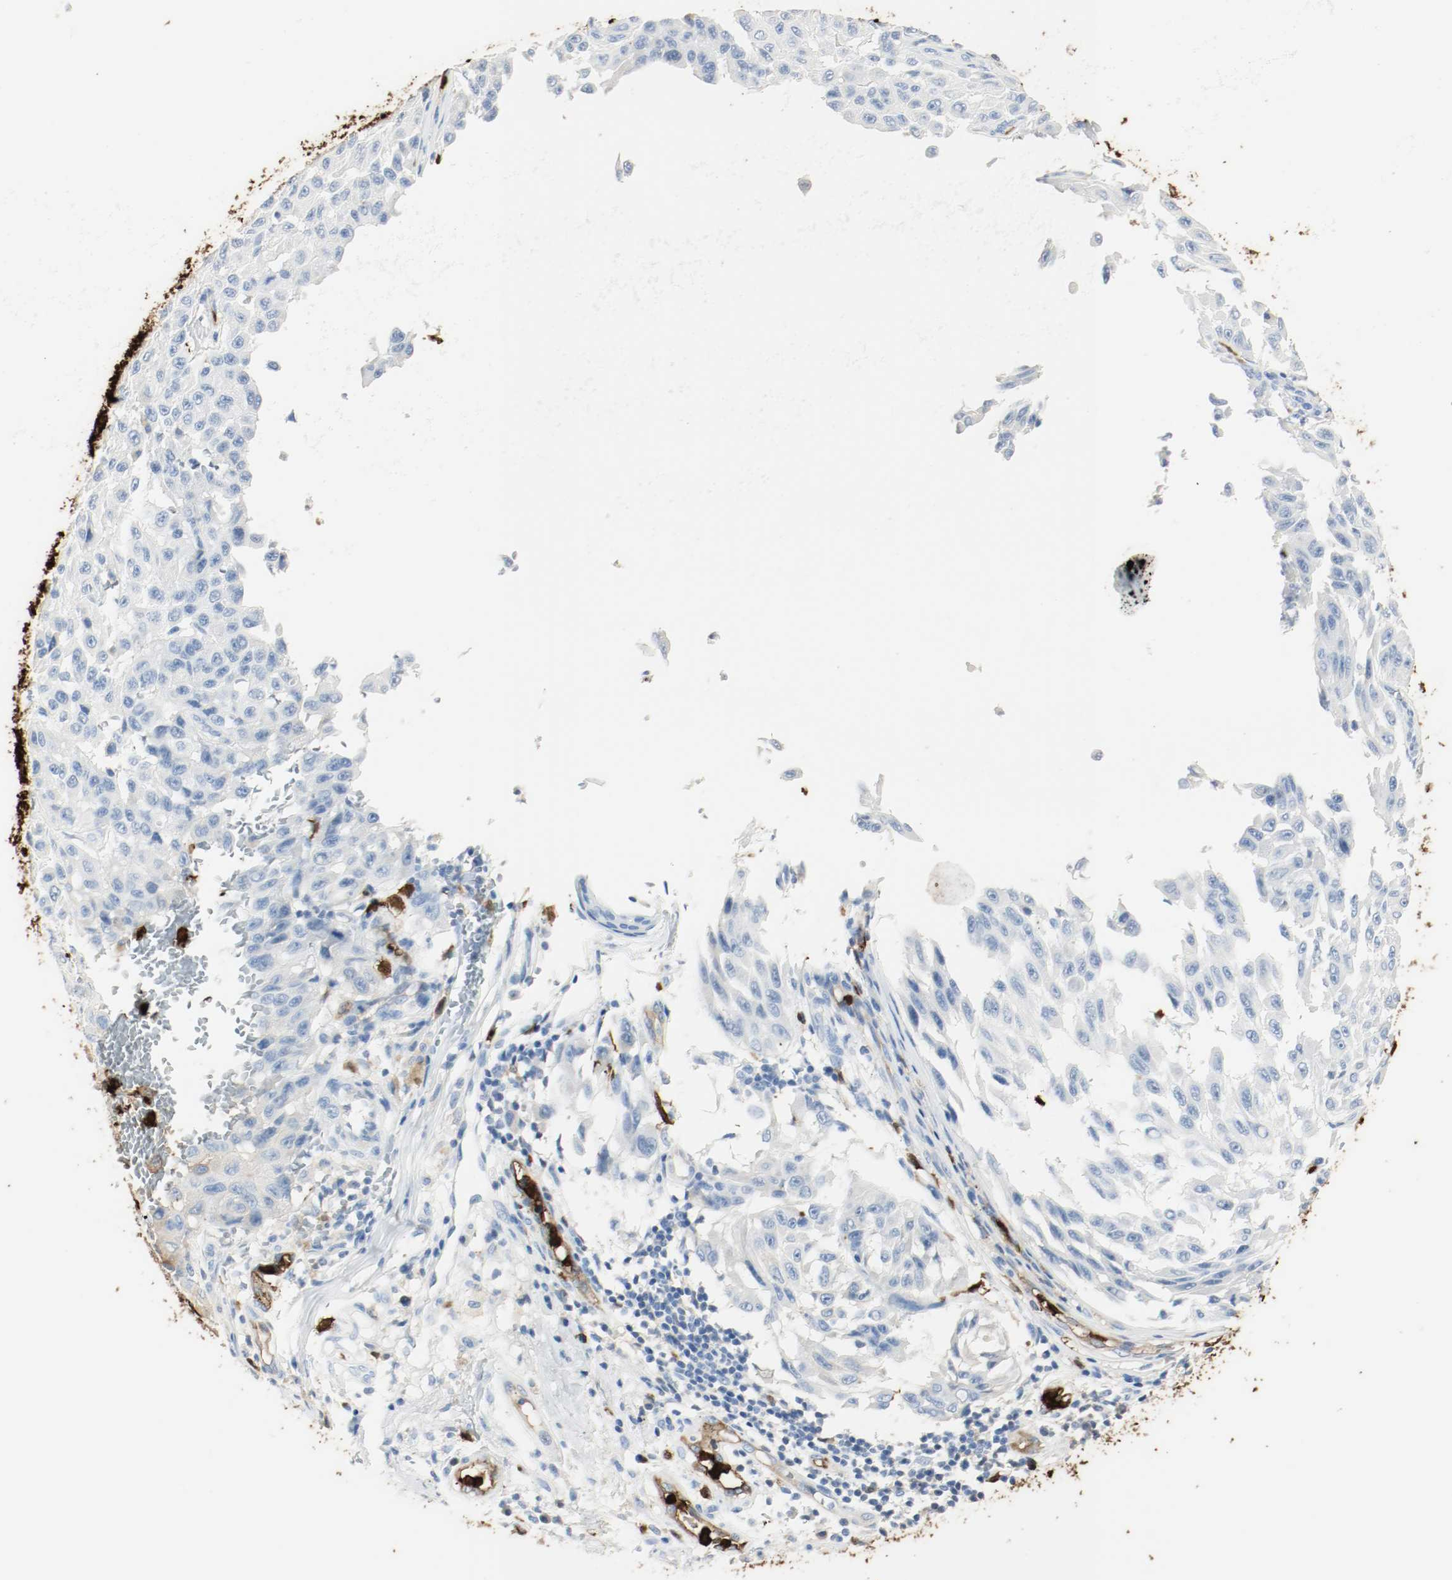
{"staining": {"intensity": "negative", "quantity": "none", "location": "none"}, "tissue": "melanoma", "cell_type": "Tumor cells", "image_type": "cancer", "snomed": [{"axis": "morphology", "description": "Malignant melanoma, NOS"}, {"axis": "topography", "description": "Skin"}], "caption": "This histopathology image is of malignant melanoma stained with IHC to label a protein in brown with the nuclei are counter-stained blue. There is no staining in tumor cells.", "gene": "S100A9", "patient": {"sex": "male", "age": 30}}